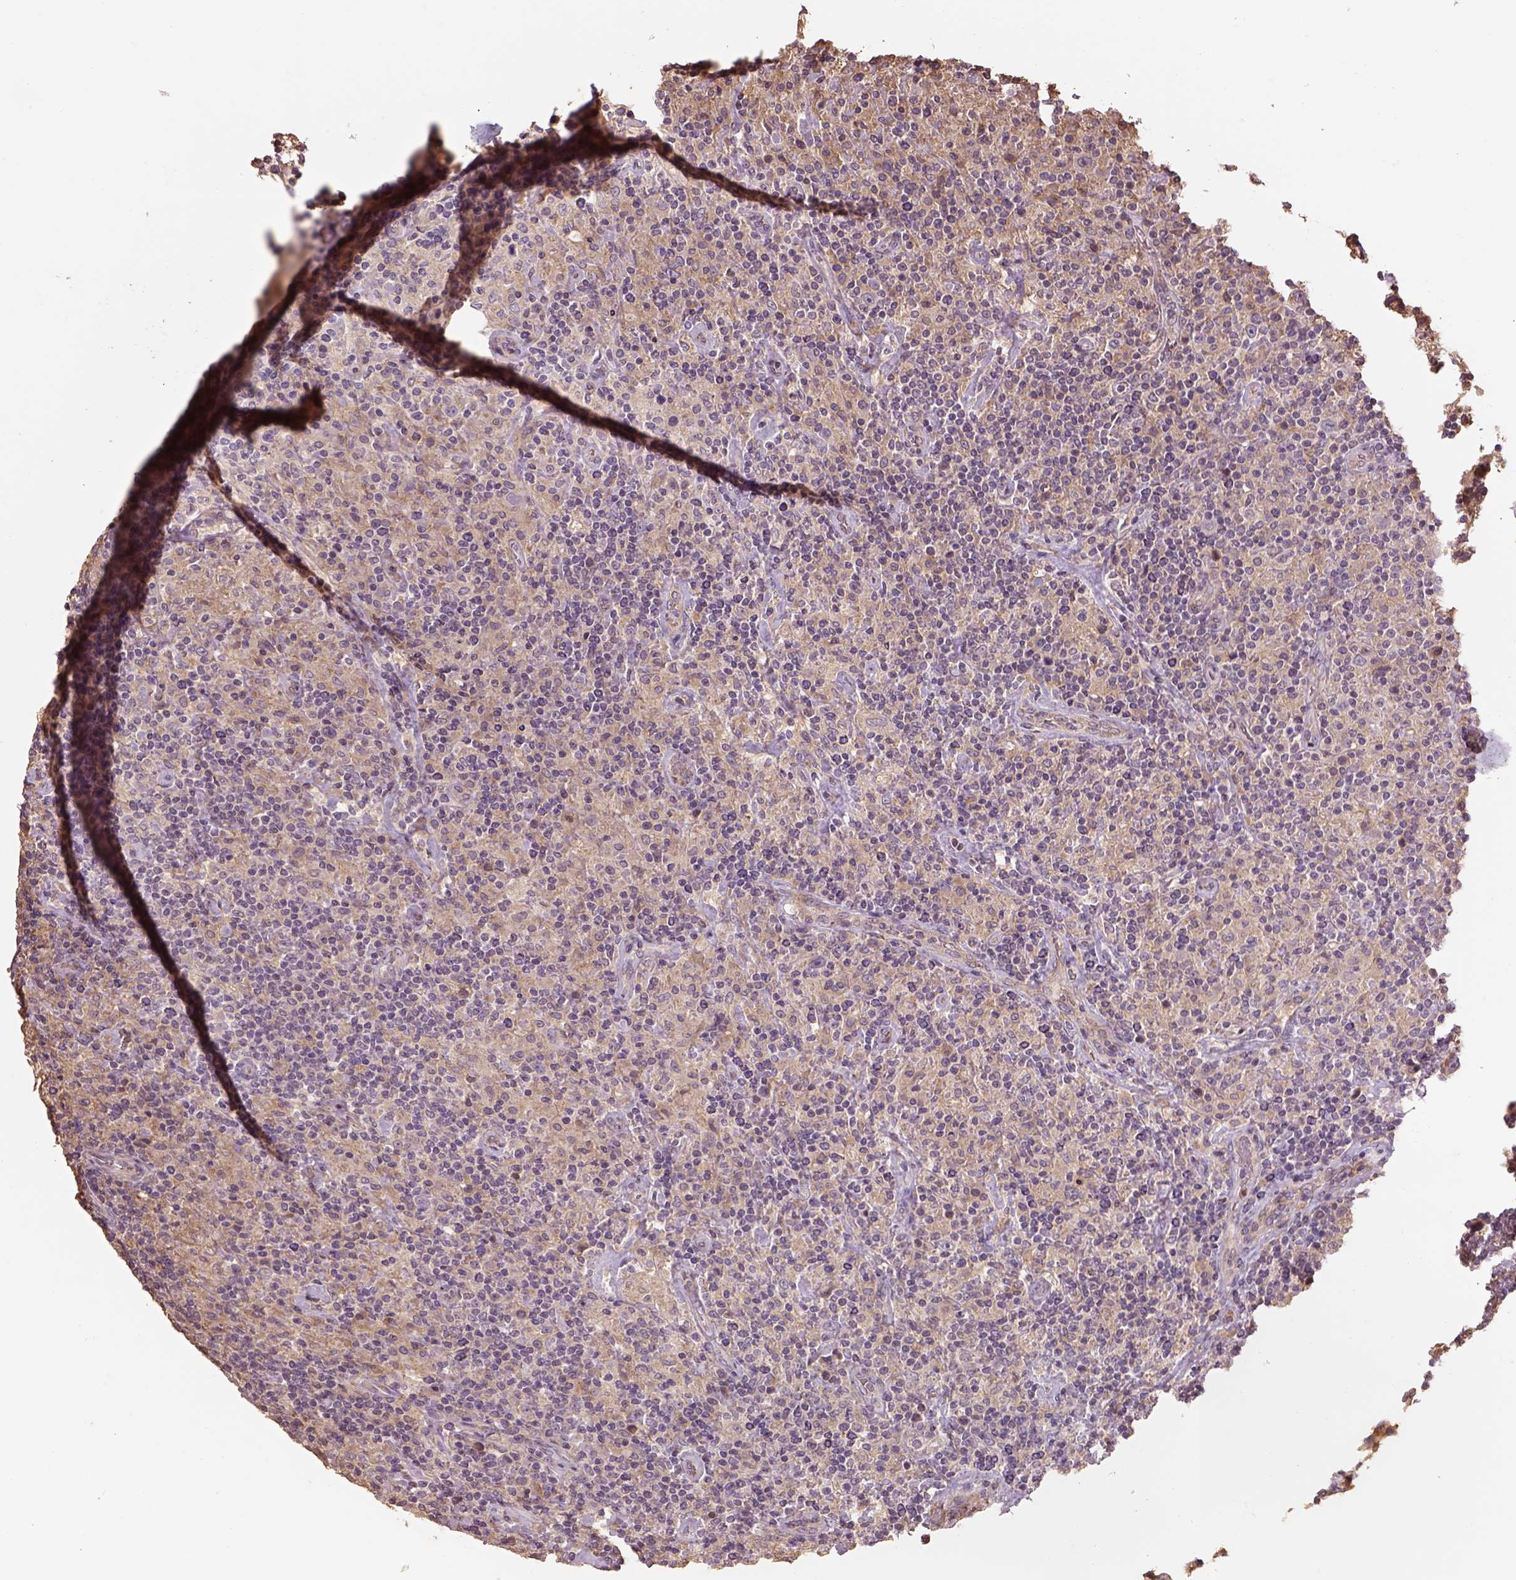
{"staining": {"intensity": "weak", "quantity": ">75%", "location": "cytoplasmic/membranous"}, "tissue": "lymphoma", "cell_type": "Tumor cells", "image_type": "cancer", "snomed": [{"axis": "morphology", "description": "Hodgkin's disease, NOS"}, {"axis": "topography", "description": "Lymph node"}], "caption": "Weak cytoplasmic/membranous protein expression is seen in approximately >75% of tumor cells in lymphoma. The protein is shown in brown color, while the nuclei are stained blue.", "gene": "AP1B1", "patient": {"sex": "male", "age": 70}}